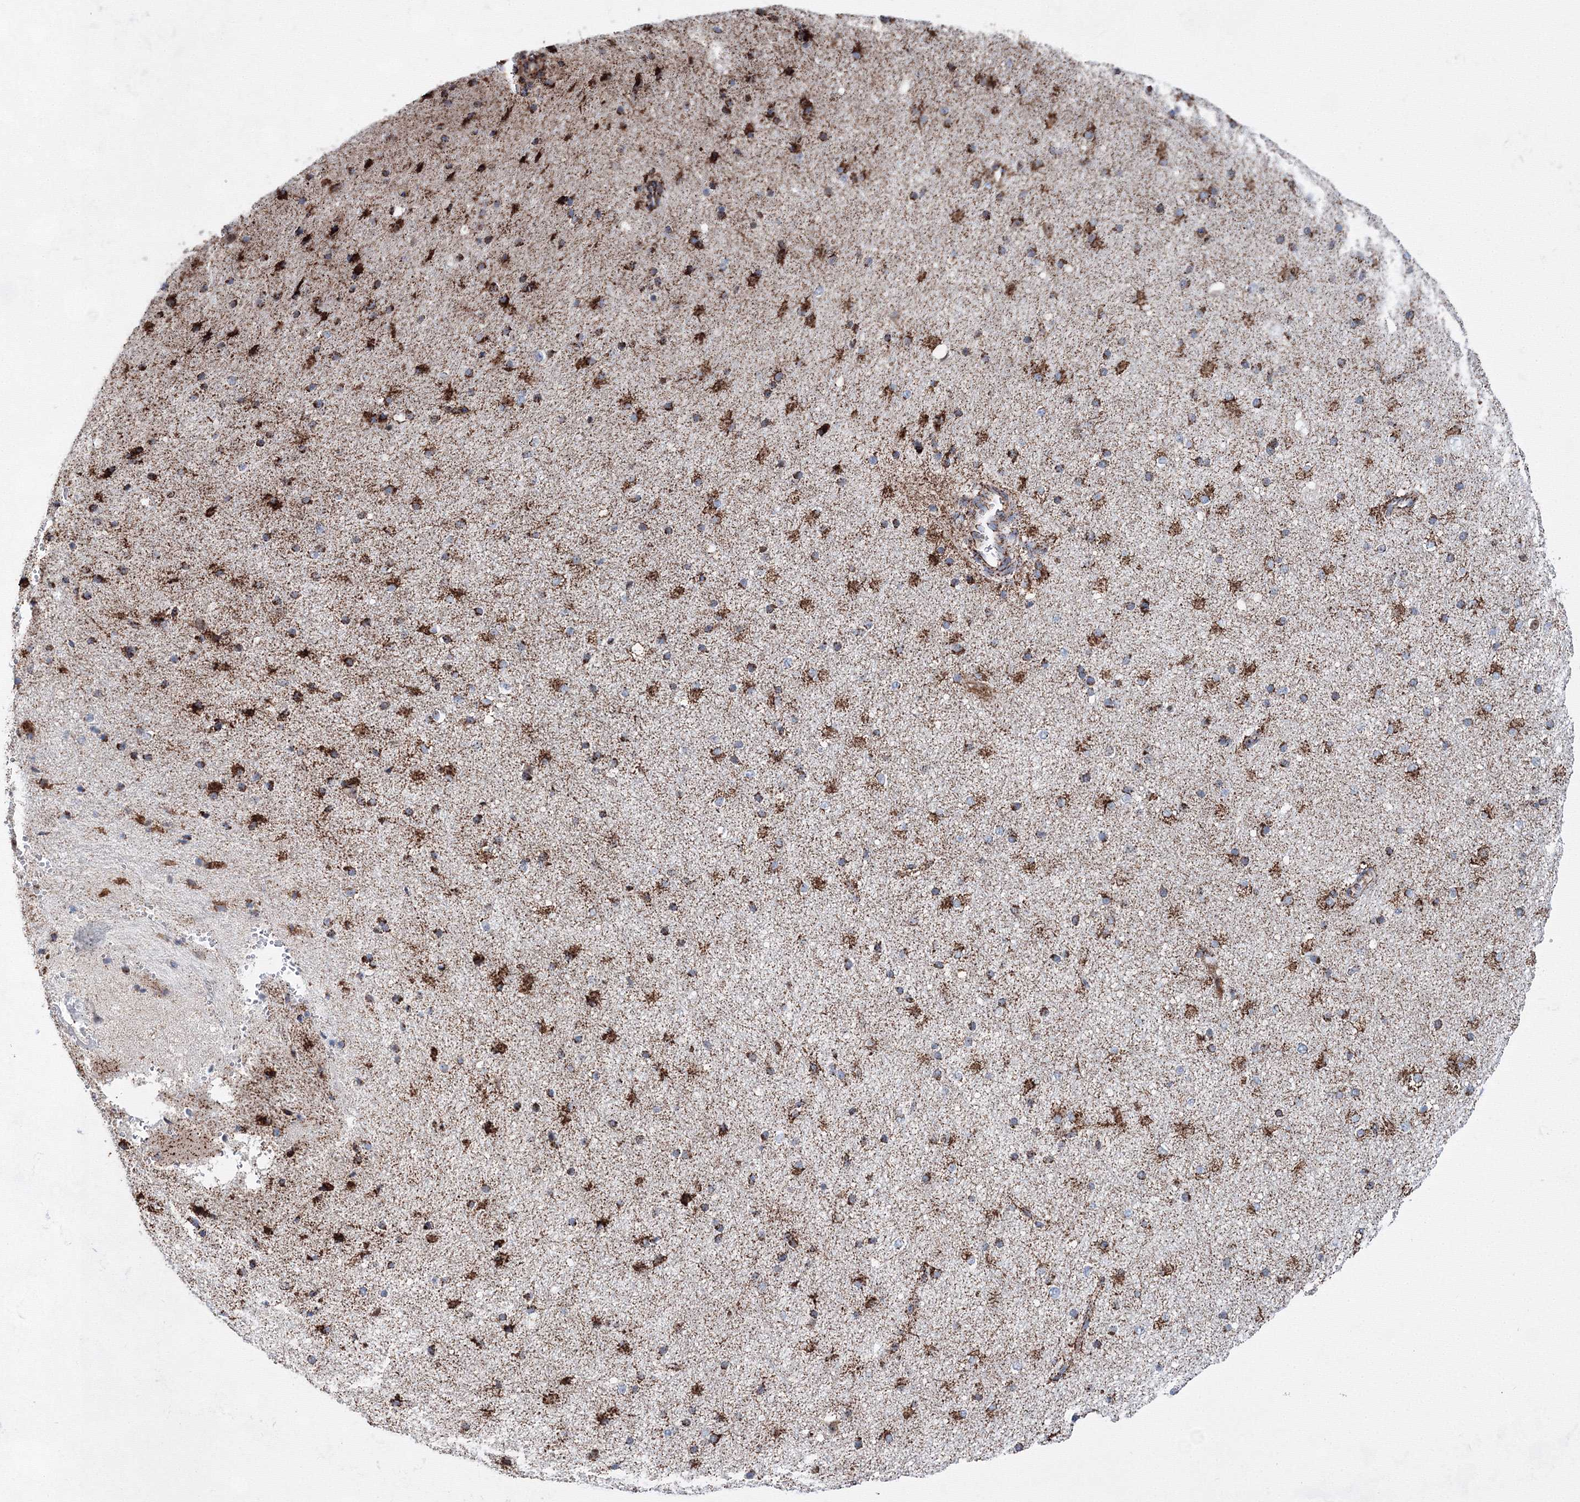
{"staining": {"intensity": "moderate", "quantity": ">75%", "location": "cytoplasmic/membranous"}, "tissue": "cerebral cortex", "cell_type": "Endothelial cells", "image_type": "normal", "snomed": [{"axis": "morphology", "description": "Normal tissue, NOS"}, {"axis": "morphology", "description": "Developmental malformation"}, {"axis": "topography", "description": "Cerebral cortex"}], "caption": "This image reveals immunohistochemistry staining of normal cerebral cortex, with medium moderate cytoplasmic/membranous staining in about >75% of endothelial cells.", "gene": "HADHB", "patient": {"sex": "female", "age": 30}}